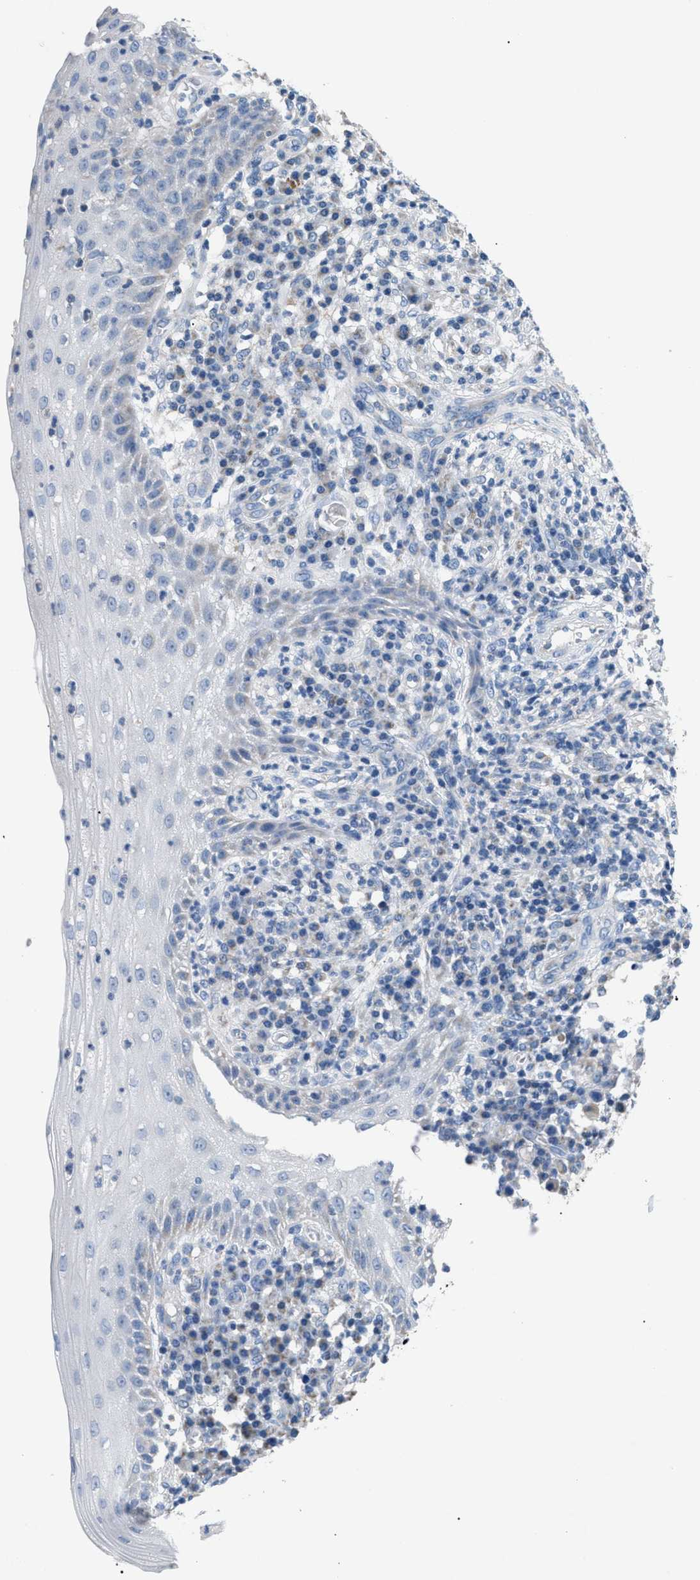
{"staining": {"intensity": "negative", "quantity": "none", "location": "none"}, "tissue": "cervical cancer", "cell_type": "Tumor cells", "image_type": "cancer", "snomed": [{"axis": "morphology", "description": "Squamous cell carcinoma, NOS"}, {"axis": "topography", "description": "Cervix"}], "caption": "DAB immunohistochemical staining of squamous cell carcinoma (cervical) displays no significant expression in tumor cells. (DAB (3,3'-diaminobenzidine) immunohistochemistry, high magnification).", "gene": "ILDR1", "patient": {"sex": "female", "age": 34}}